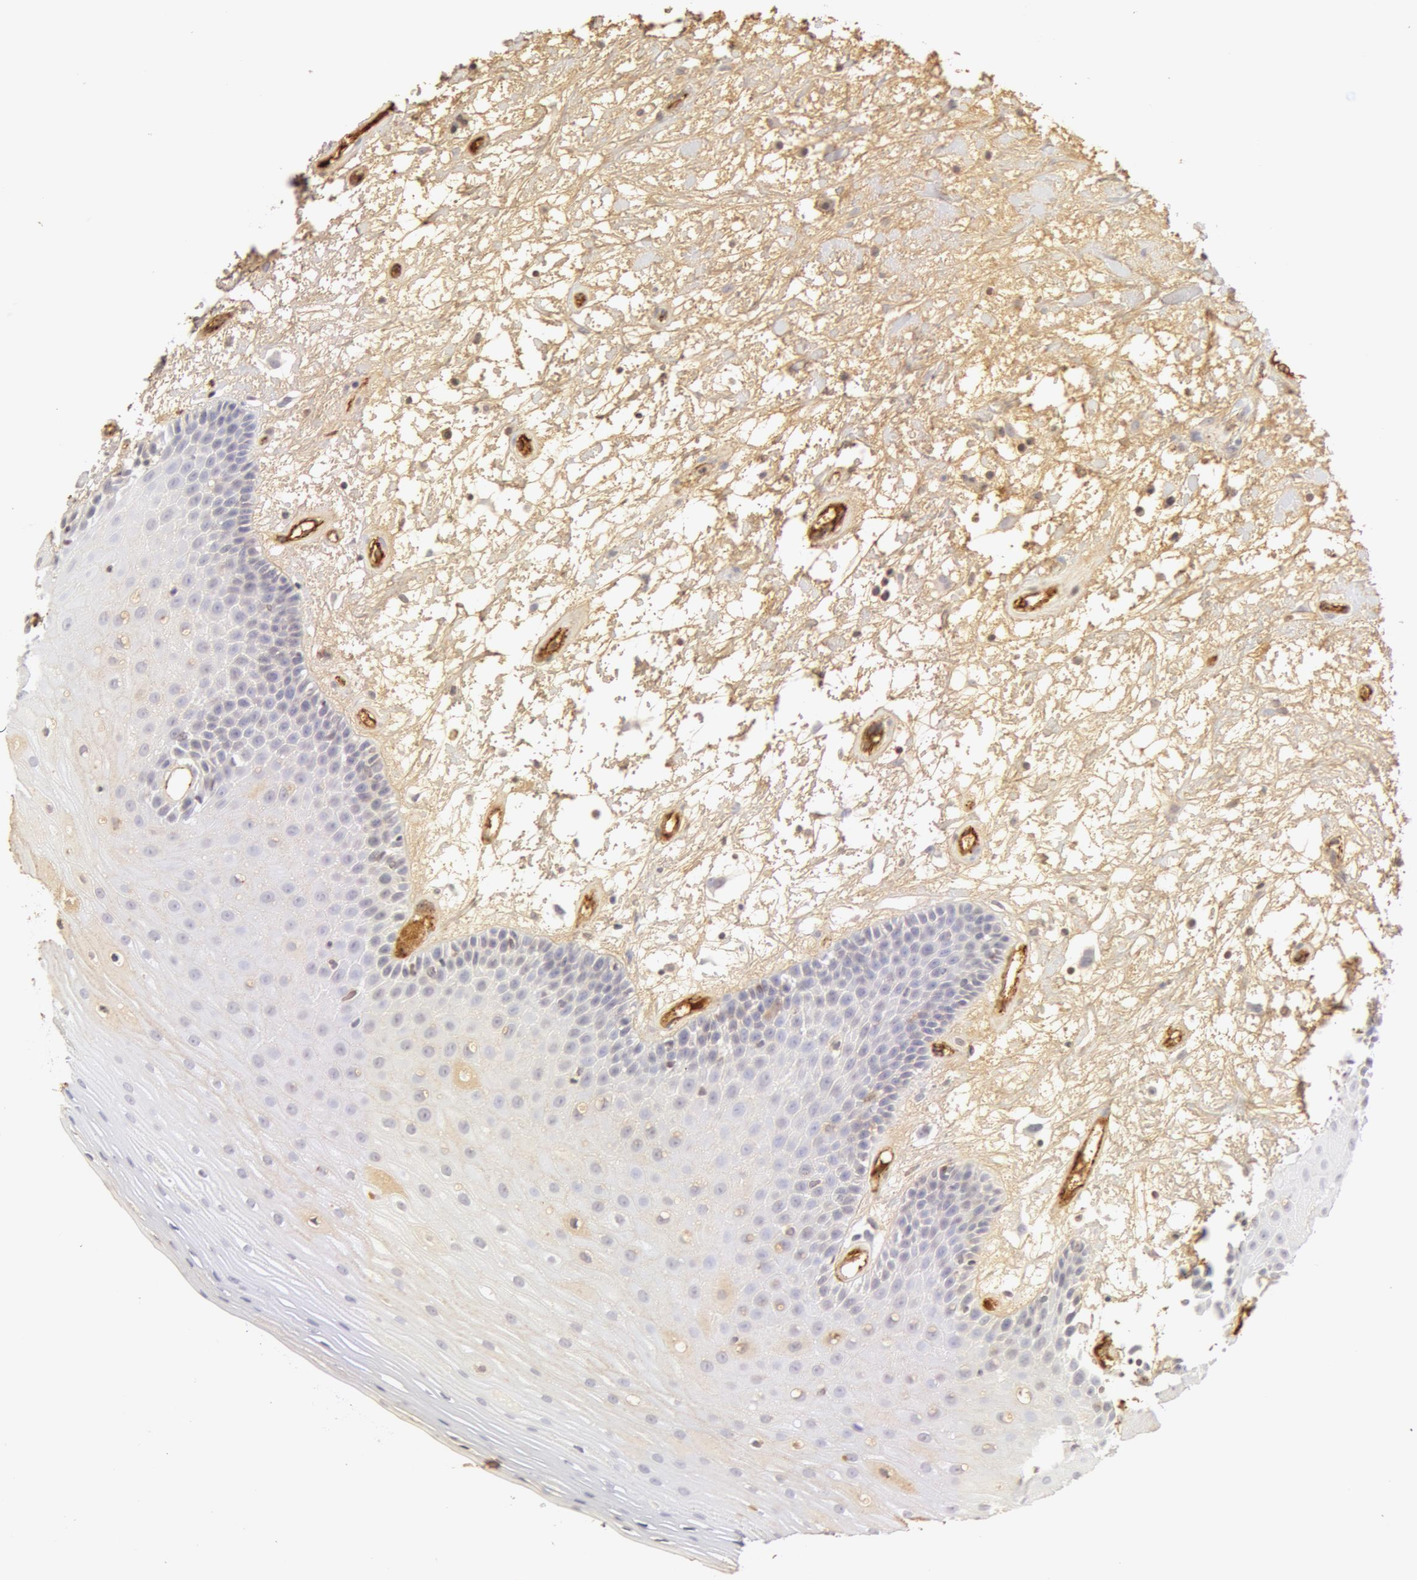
{"staining": {"intensity": "negative", "quantity": "none", "location": "none"}, "tissue": "oral mucosa", "cell_type": "Squamous epithelial cells", "image_type": "normal", "snomed": [{"axis": "morphology", "description": "Normal tissue, NOS"}, {"axis": "topography", "description": "Oral tissue"}], "caption": "High power microscopy histopathology image of an immunohistochemistry (IHC) histopathology image of normal oral mucosa, revealing no significant expression in squamous epithelial cells.", "gene": "VWF", "patient": {"sex": "female", "age": 79}}